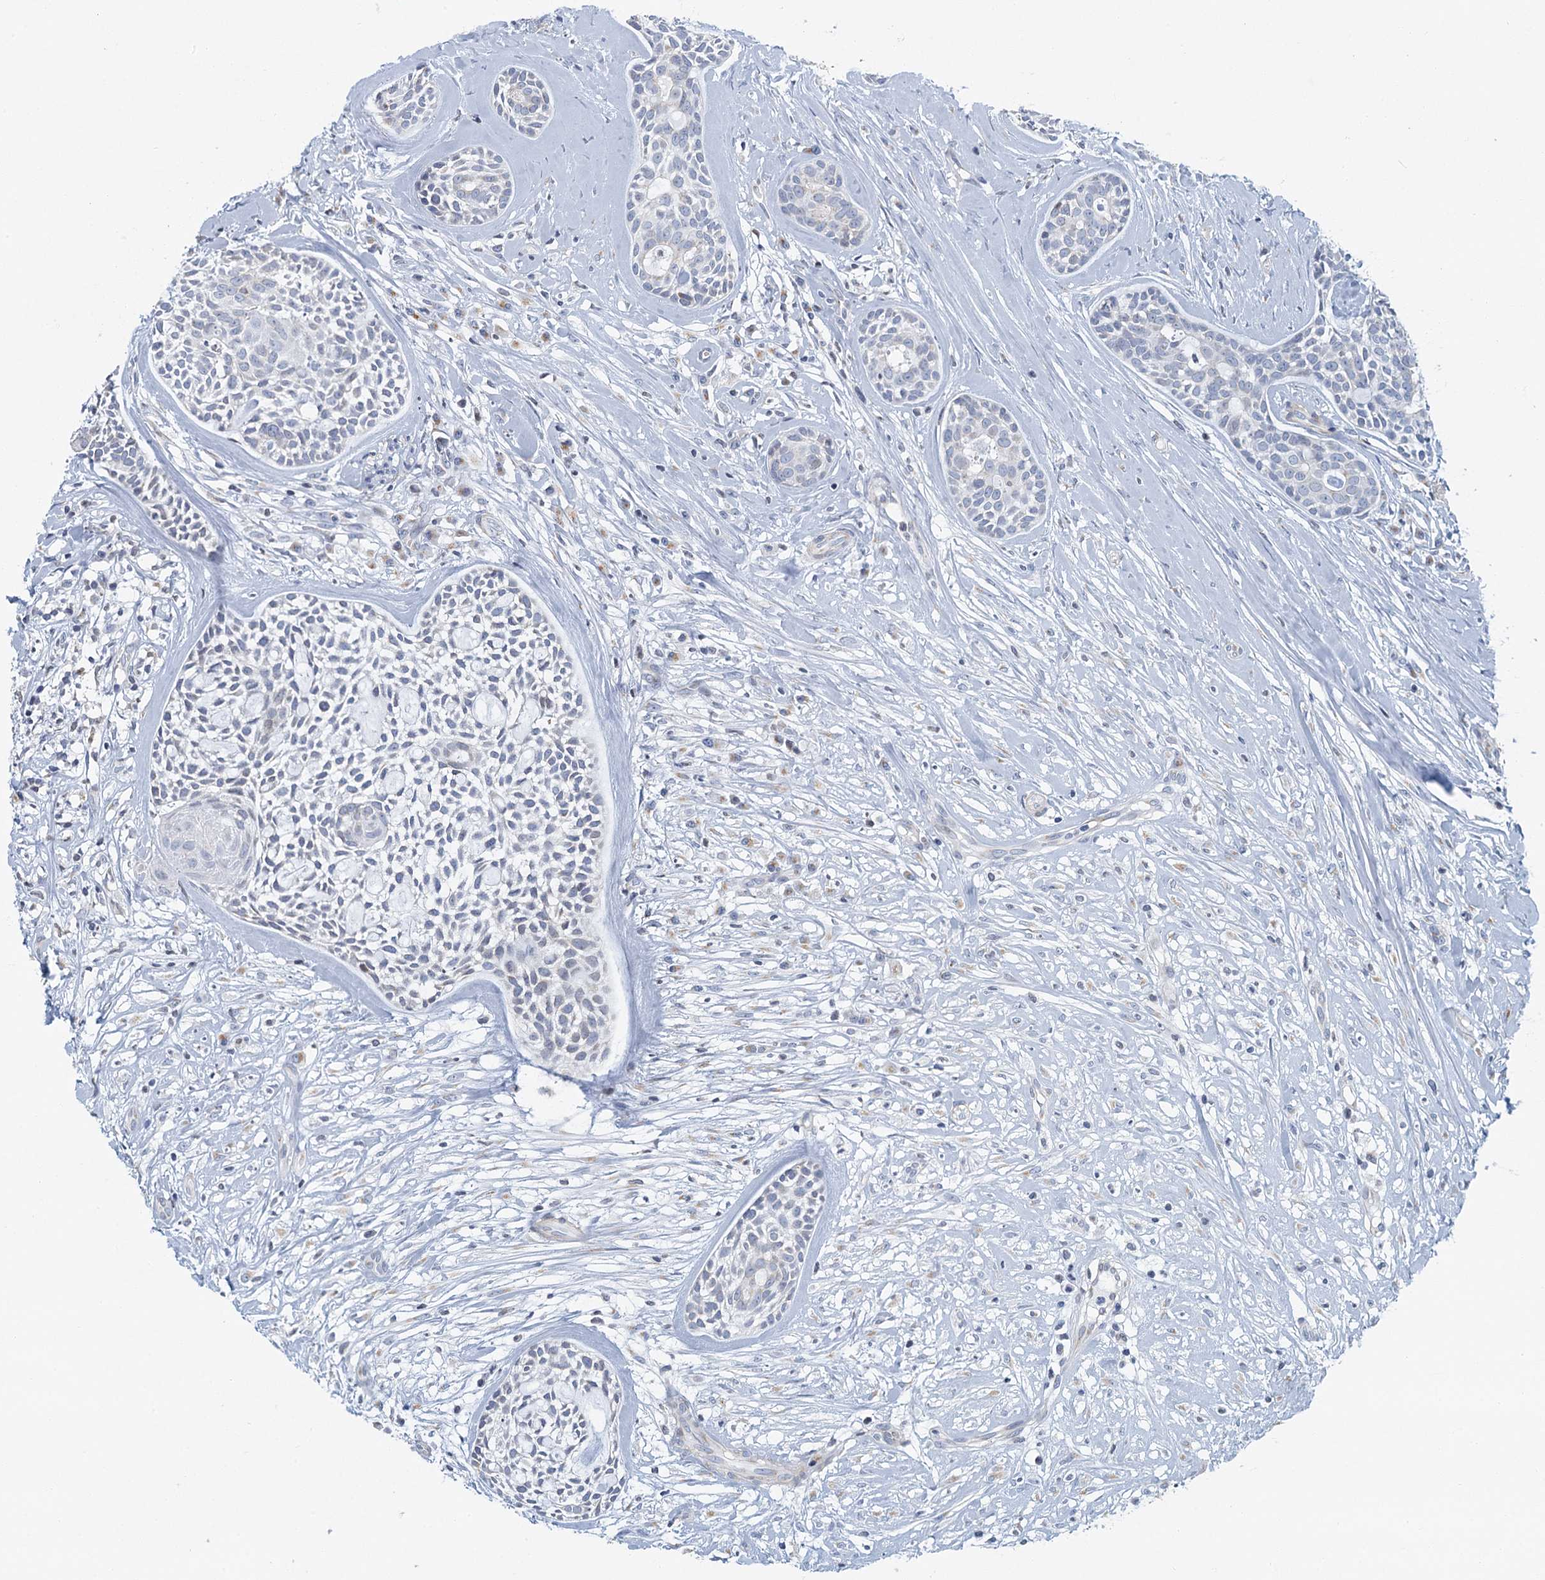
{"staining": {"intensity": "negative", "quantity": "none", "location": "none"}, "tissue": "head and neck cancer", "cell_type": "Tumor cells", "image_type": "cancer", "snomed": [{"axis": "morphology", "description": "Adenocarcinoma, NOS"}, {"axis": "topography", "description": "Subcutis"}, {"axis": "topography", "description": "Head-Neck"}], "caption": "Human head and neck cancer (adenocarcinoma) stained for a protein using IHC reveals no positivity in tumor cells.", "gene": "ZNF527", "patient": {"sex": "female", "age": 73}}